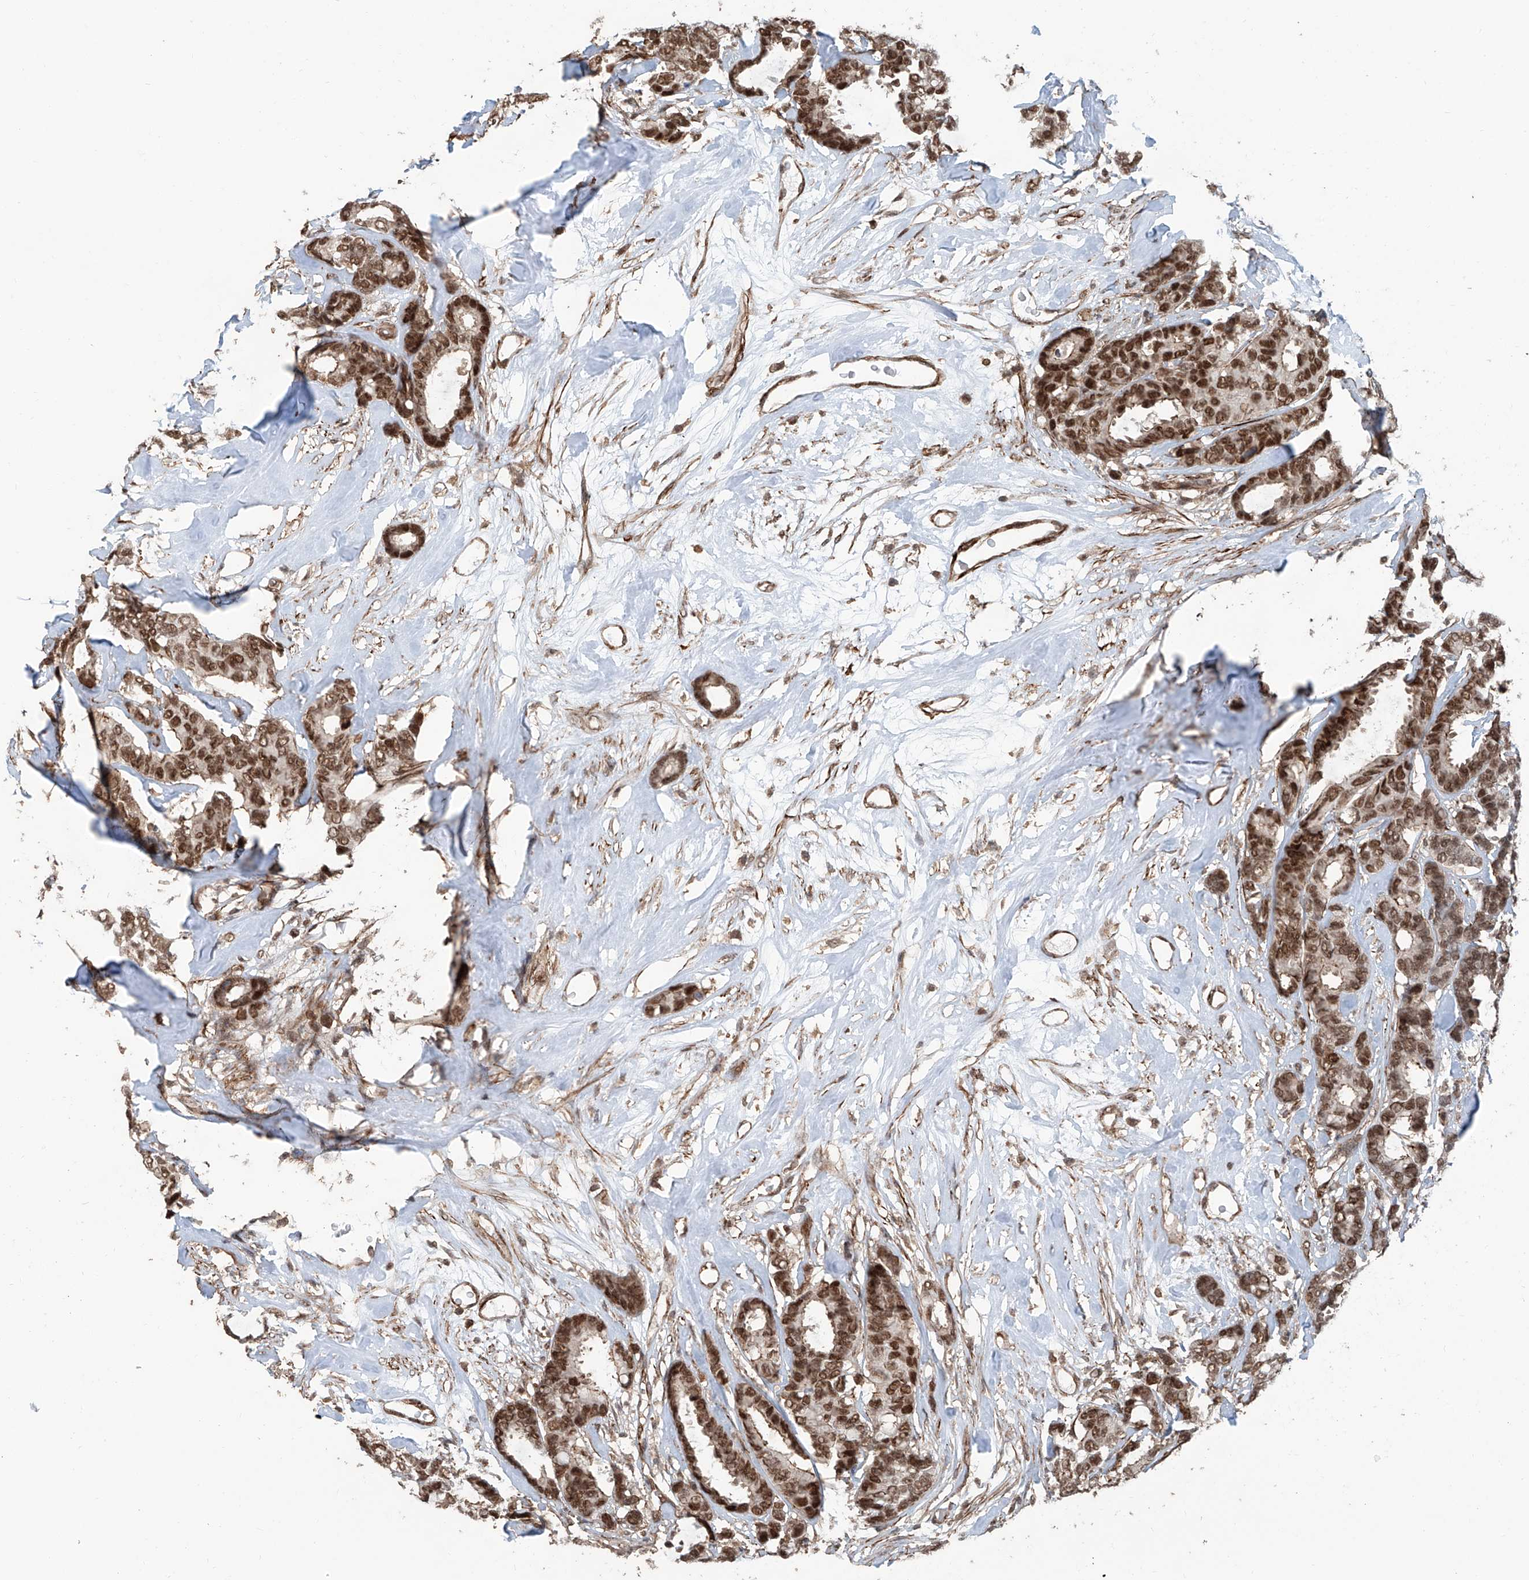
{"staining": {"intensity": "moderate", "quantity": ">75%", "location": "nuclear"}, "tissue": "breast cancer", "cell_type": "Tumor cells", "image_type": "cancer", "snomed": [{"axis": "morphology", "description": "Duct carcinoma"}, {"axis": "topography", "description": "Breast"}], "caption": "Approximately >75% of tumor cells in infiltrating ductal carcinoma (breast) reveal moderate nuclear protein staining as visualized by brown immunohistochemical staining.", "gene": "SDE2", "patient": {"sex": "female", "age": 87}}